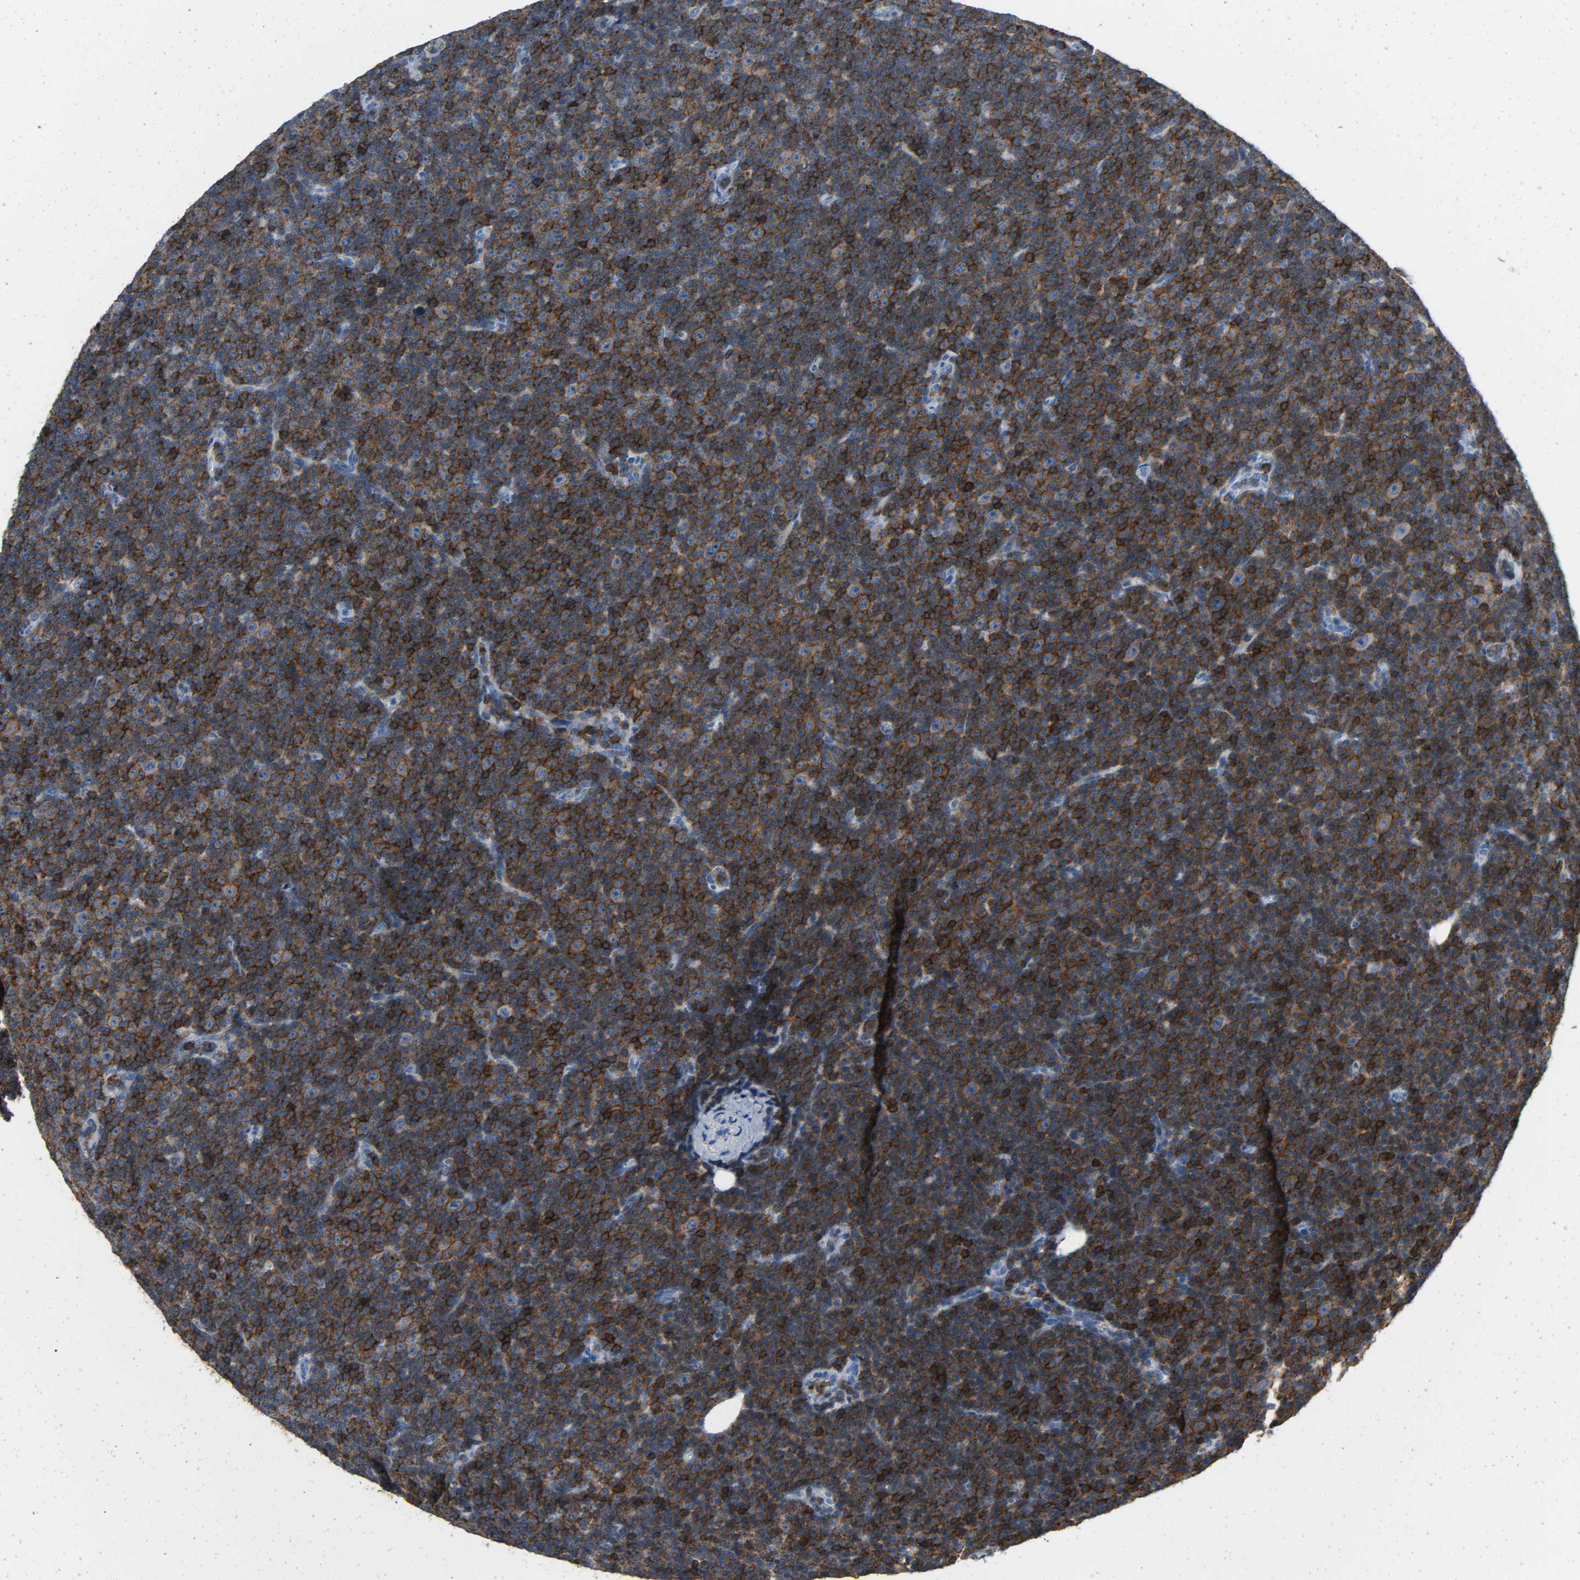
{"staining": {"intensity": "strong", "quantity": ">75%", "location": "cytoplasmic/membranous"}, "tissue": "lymphoma", "cell_type": "Tumor cells", "image_type": "cancer", "snomed": [{"axis": "morphology", "description": "Malignant lymphoma, non-Hodgkin's type, Low grade"}, {"axis": "topography", "description": "Lymph node"}], "caption": "Protein staining exhibits strong cytoplasmic/membranous staining in about >75% of tumor cells in lymphoma. (DAB = brown stain, brightfield microscopy at high magnification).", "gene": "LCK", "patient": {"sex": "female", "age": 67}}